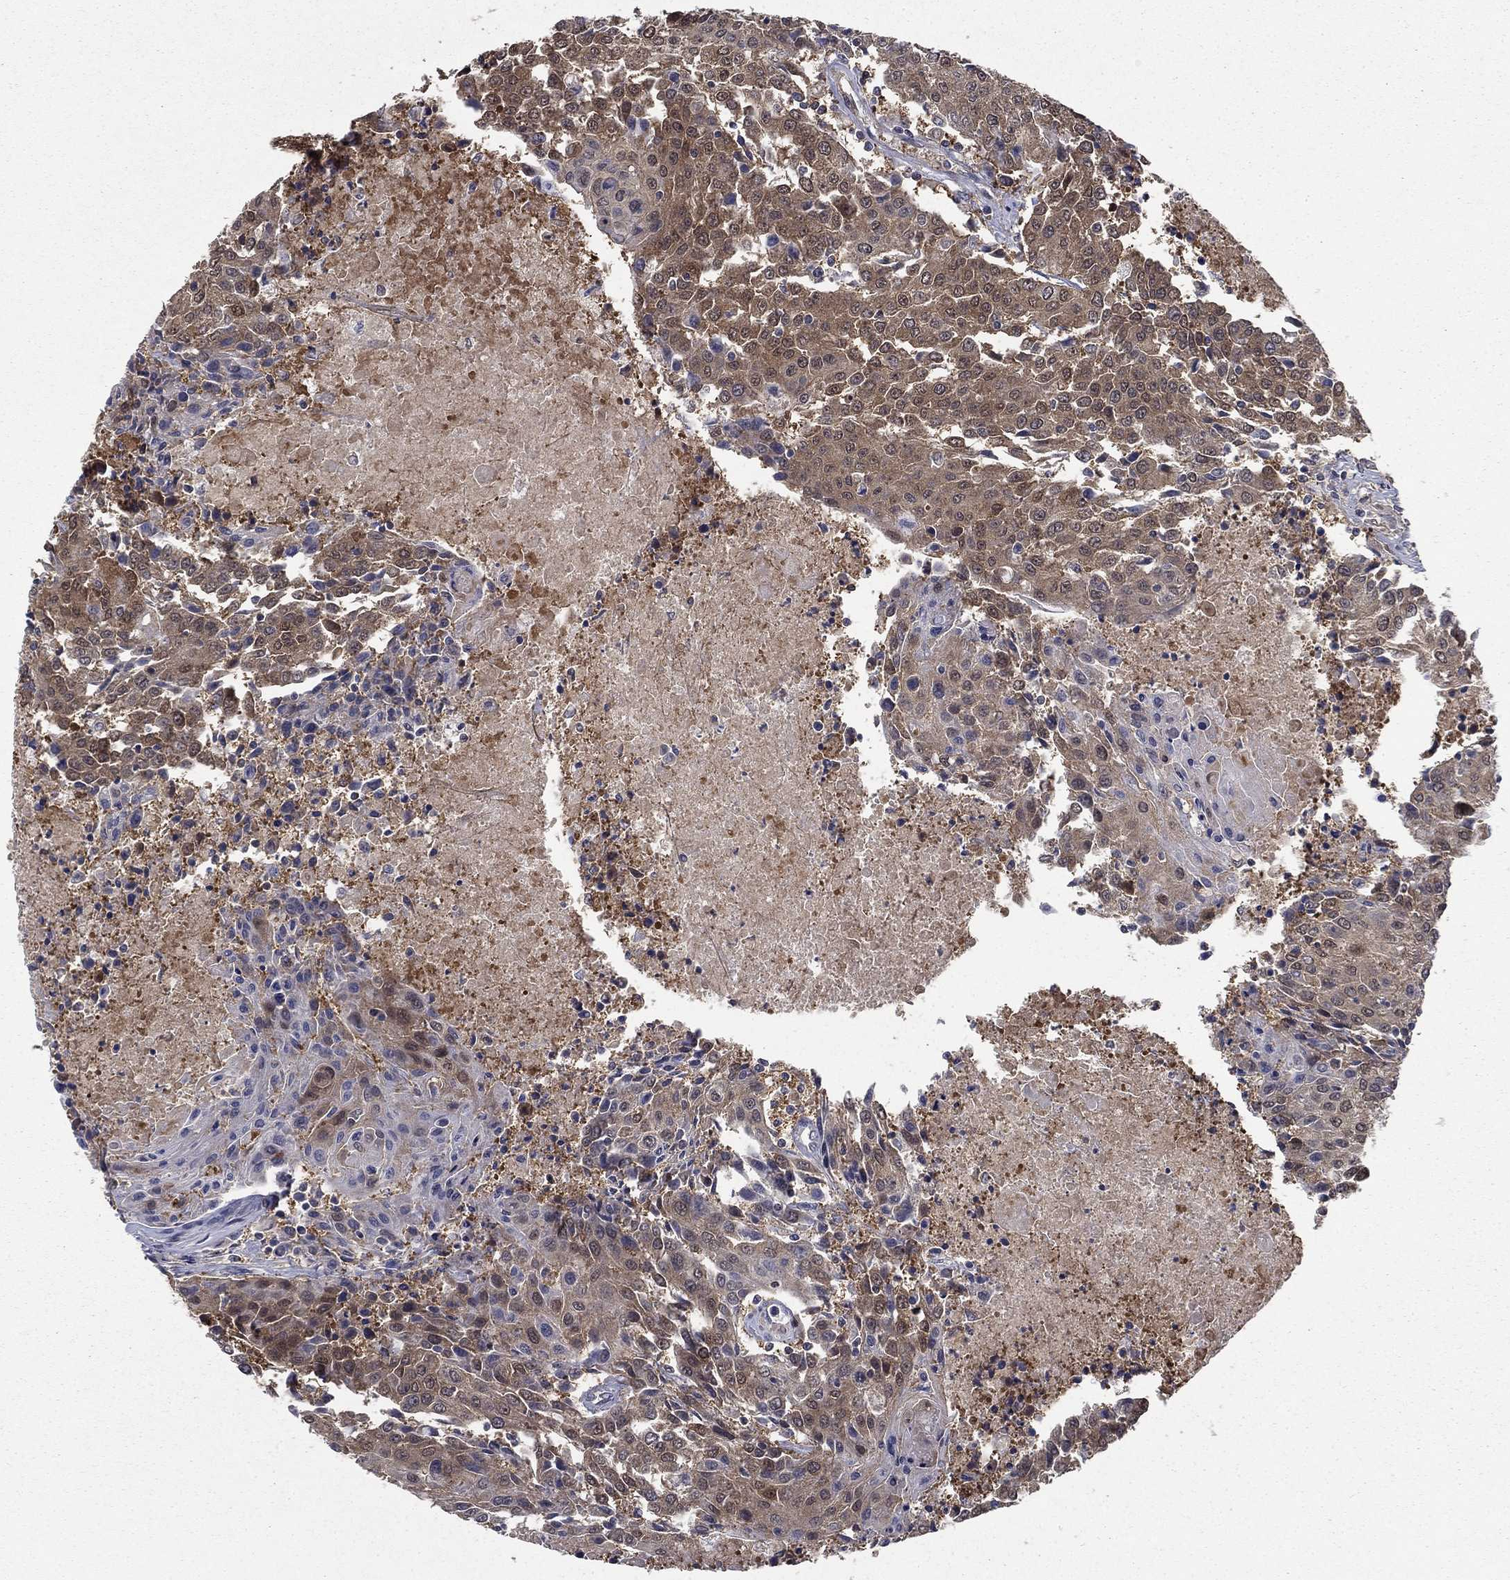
{"staining": {"intensity": "weak", "quantity": ">75%", "location": "cytoplasmic/membranous"}, "tissue": "urothelial cancer", "cell_type": "Tumor cells", "image_type": "cancer", "snomed": [{"axis": "morphology", "description": "Urothelial carcinoma, High grade"}, {"axis": "topography", "description": "Urinary bladder"}], "caption": "About >75% of tumor cells in human high-grade urothelial carcinoma show weak cytoplasmic/membranous protein expression as visualized by brown immunohistochemical staining.", "gene": "NIT2", "patient": {"sex": "female", "age": 85}}